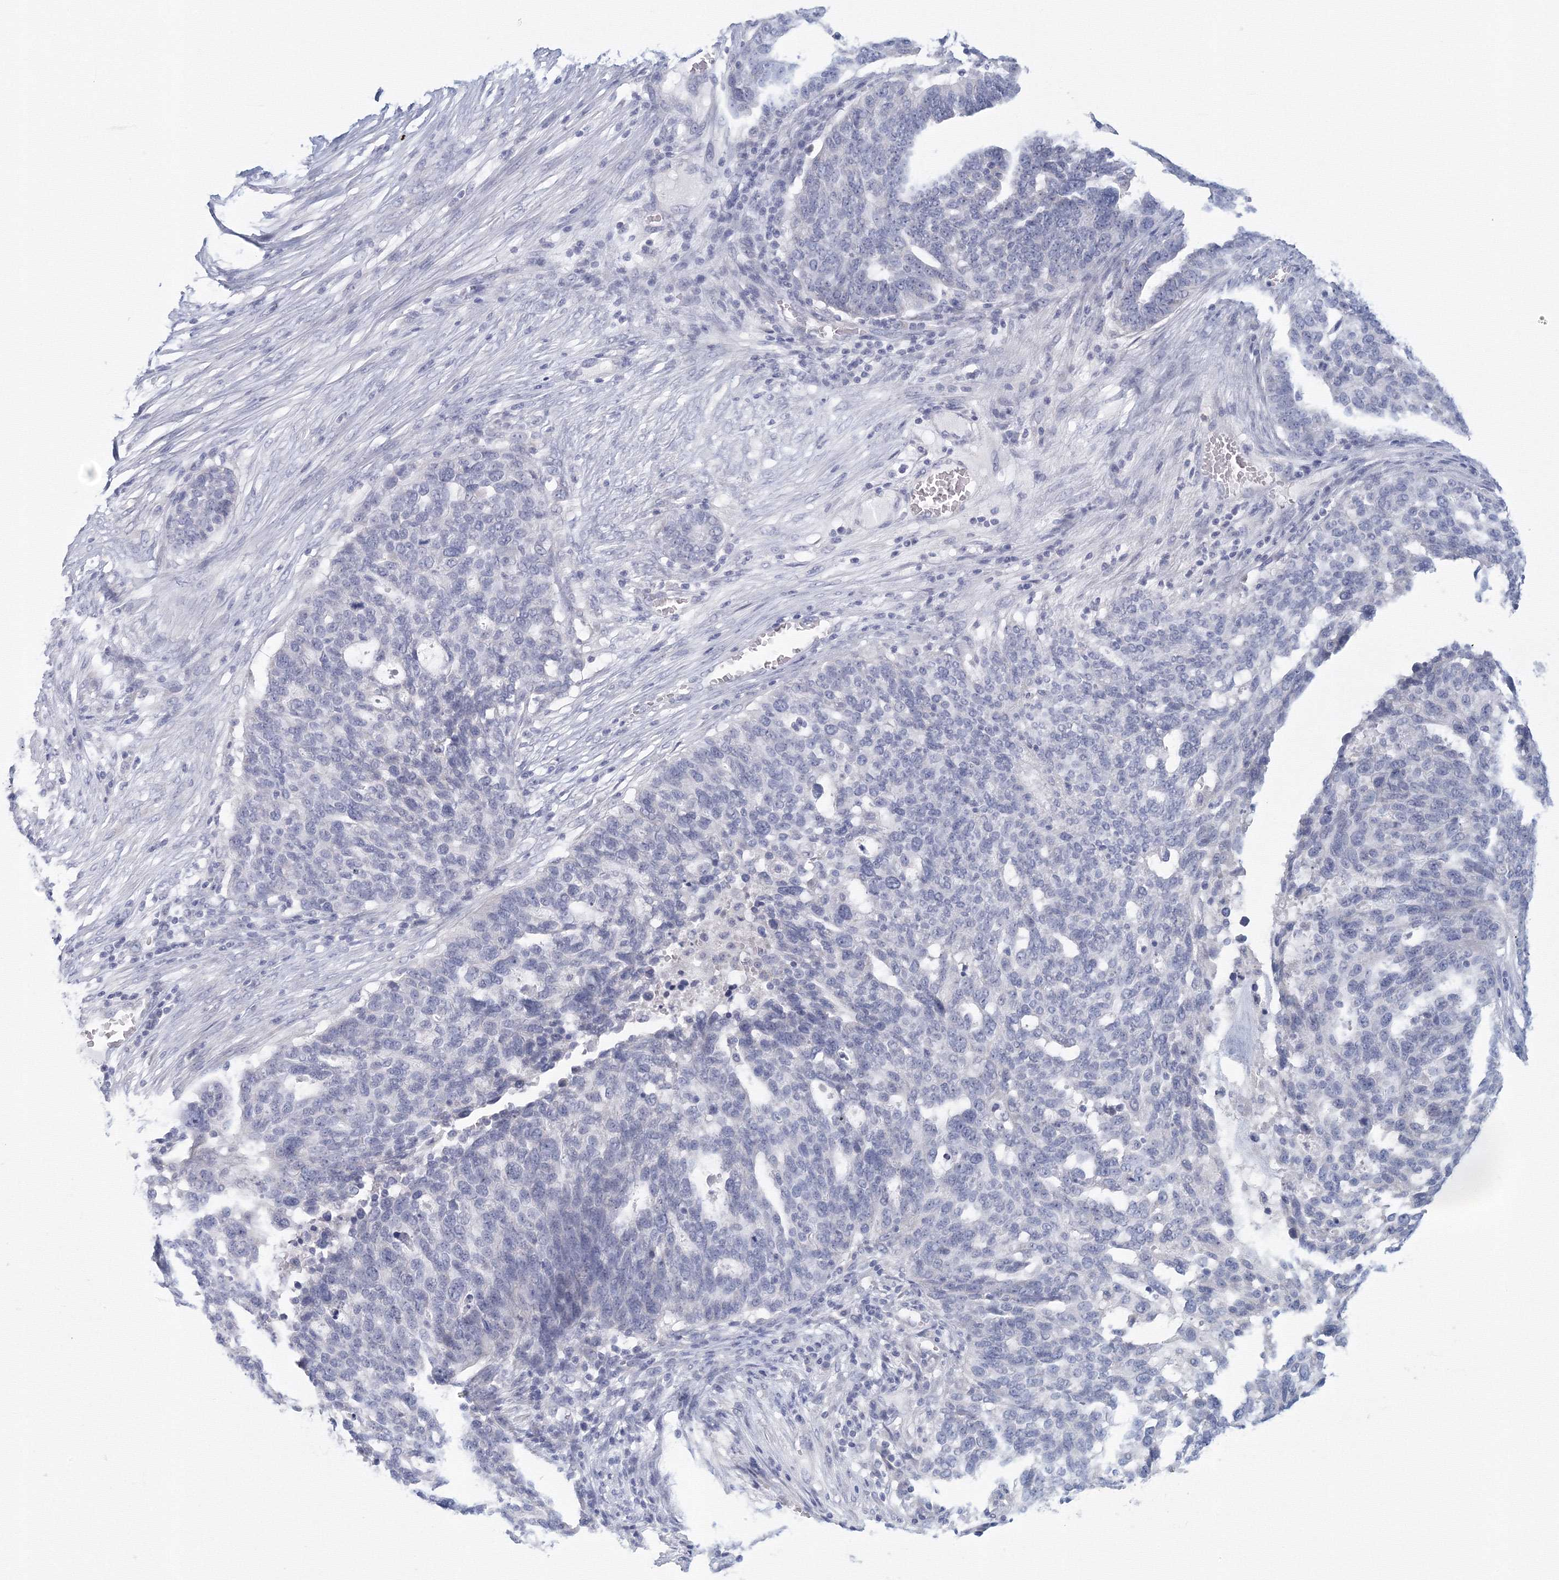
{"staining": {"intensity": "negative", "quantity": "none", "location": "none"}, "tissue": "ovarian cancer", "cell_type": "Tumor cells", "image_type": "cancer", "snomed": [{"axis": "morphology", "description": "Cystadenocarcinoma, serous, NOS"}, {"axis": "topography", "description": "Ovary"}], "caption": "Tumor cells show no significant protein staining in ovarian cancer (serous cystadenocarcinoma).", "gene": "TACC2", "patient": {"sex": "female", "age": 59}}